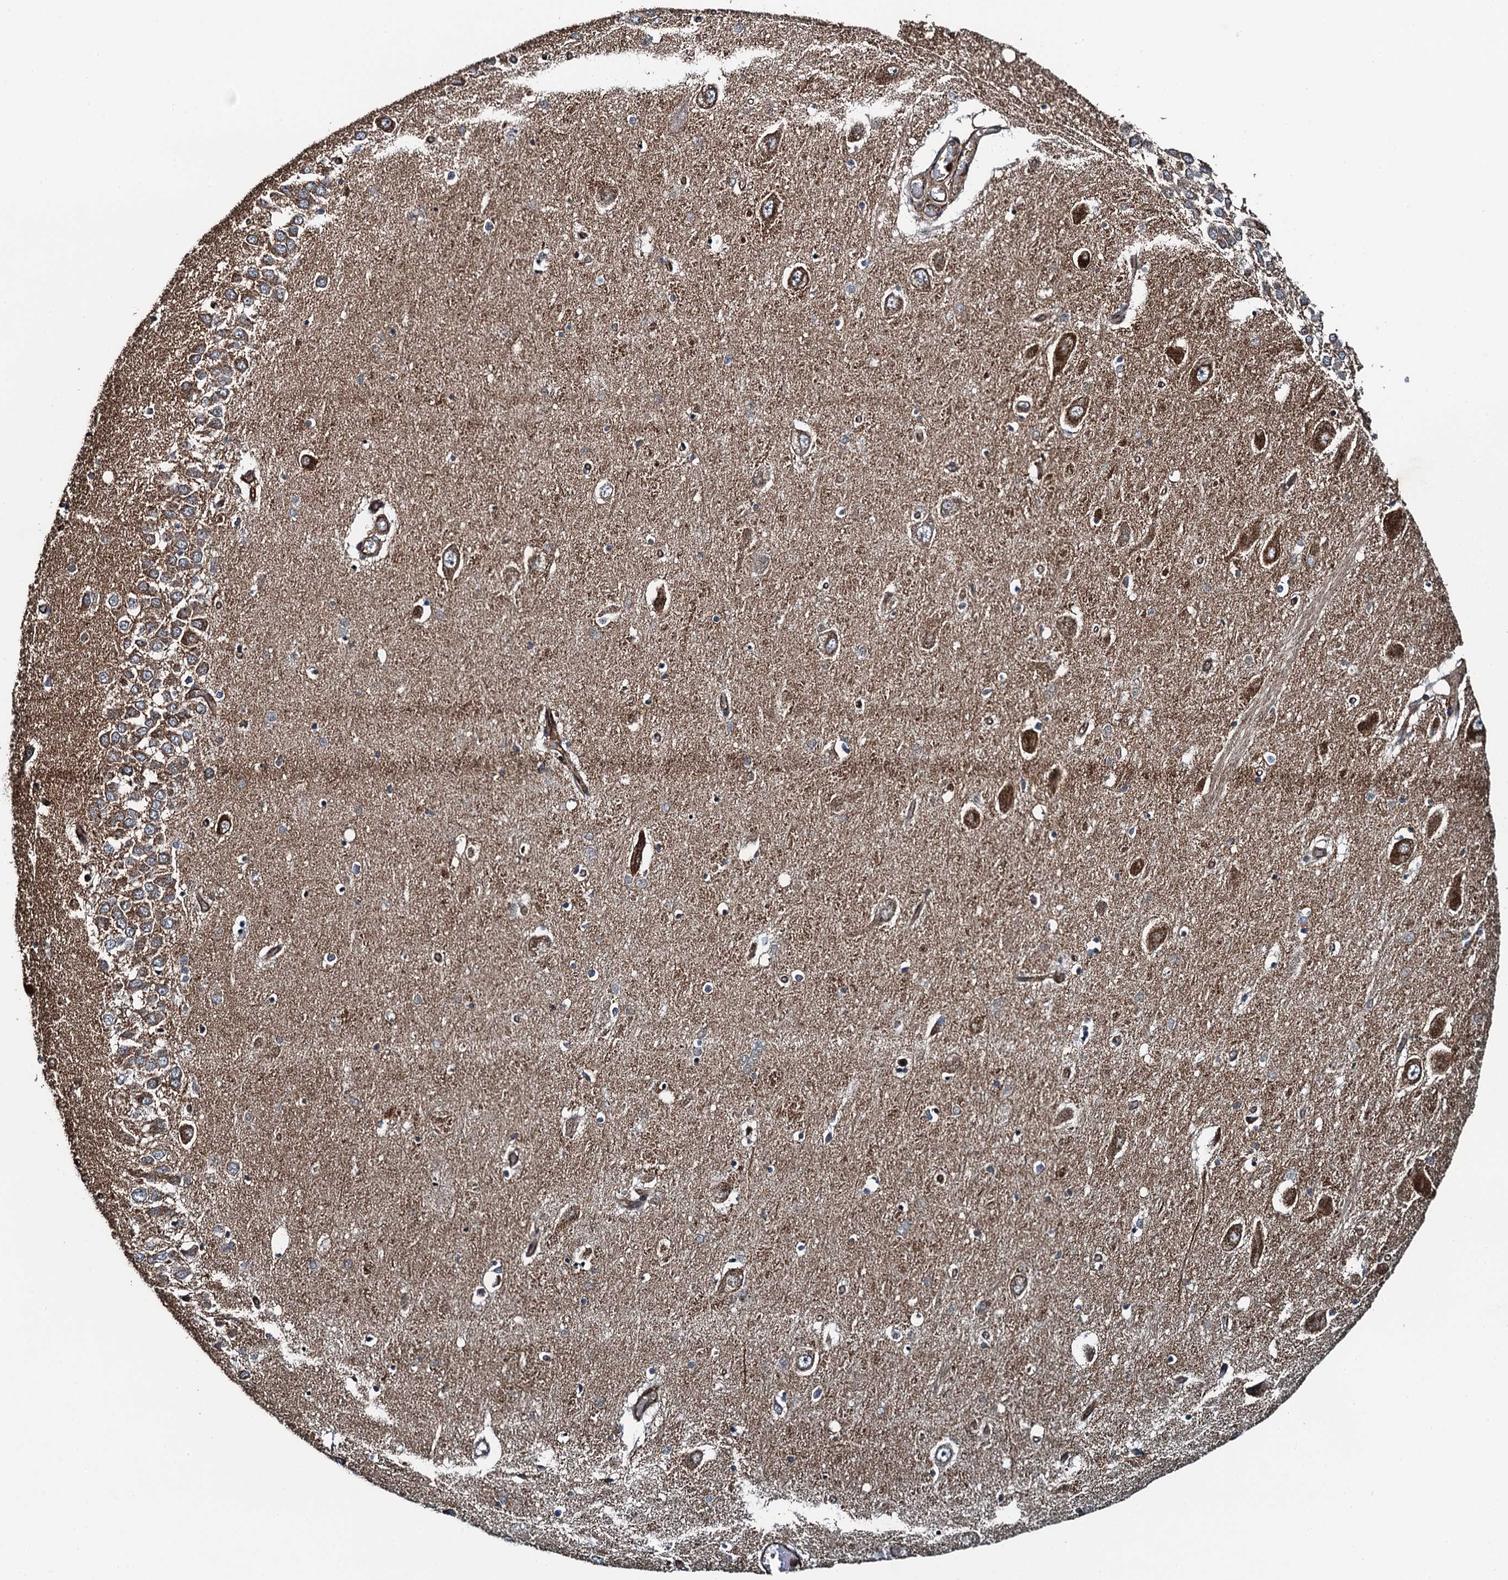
{"staining": {"intensity": "moderate", "quantity": "25%-75%", "location": "cytoplasmic/membranous"}, "tissue": "hippocampus", "cell_type": "Glial cells", "image_type": "normal", "snomed": [{"axis": "morphology", "description": "Normal tissue, NOS"}, {"axis": "topography", "description": "Hippocampus"}], "caption": "Hippocampus stained with a brown dye shows moderate cytoplasmic/membranous positive staining in approximately 25%-75% of glial cells.", "gene": "WHAMM", "patient": {"sex": "male", "age": 70}}